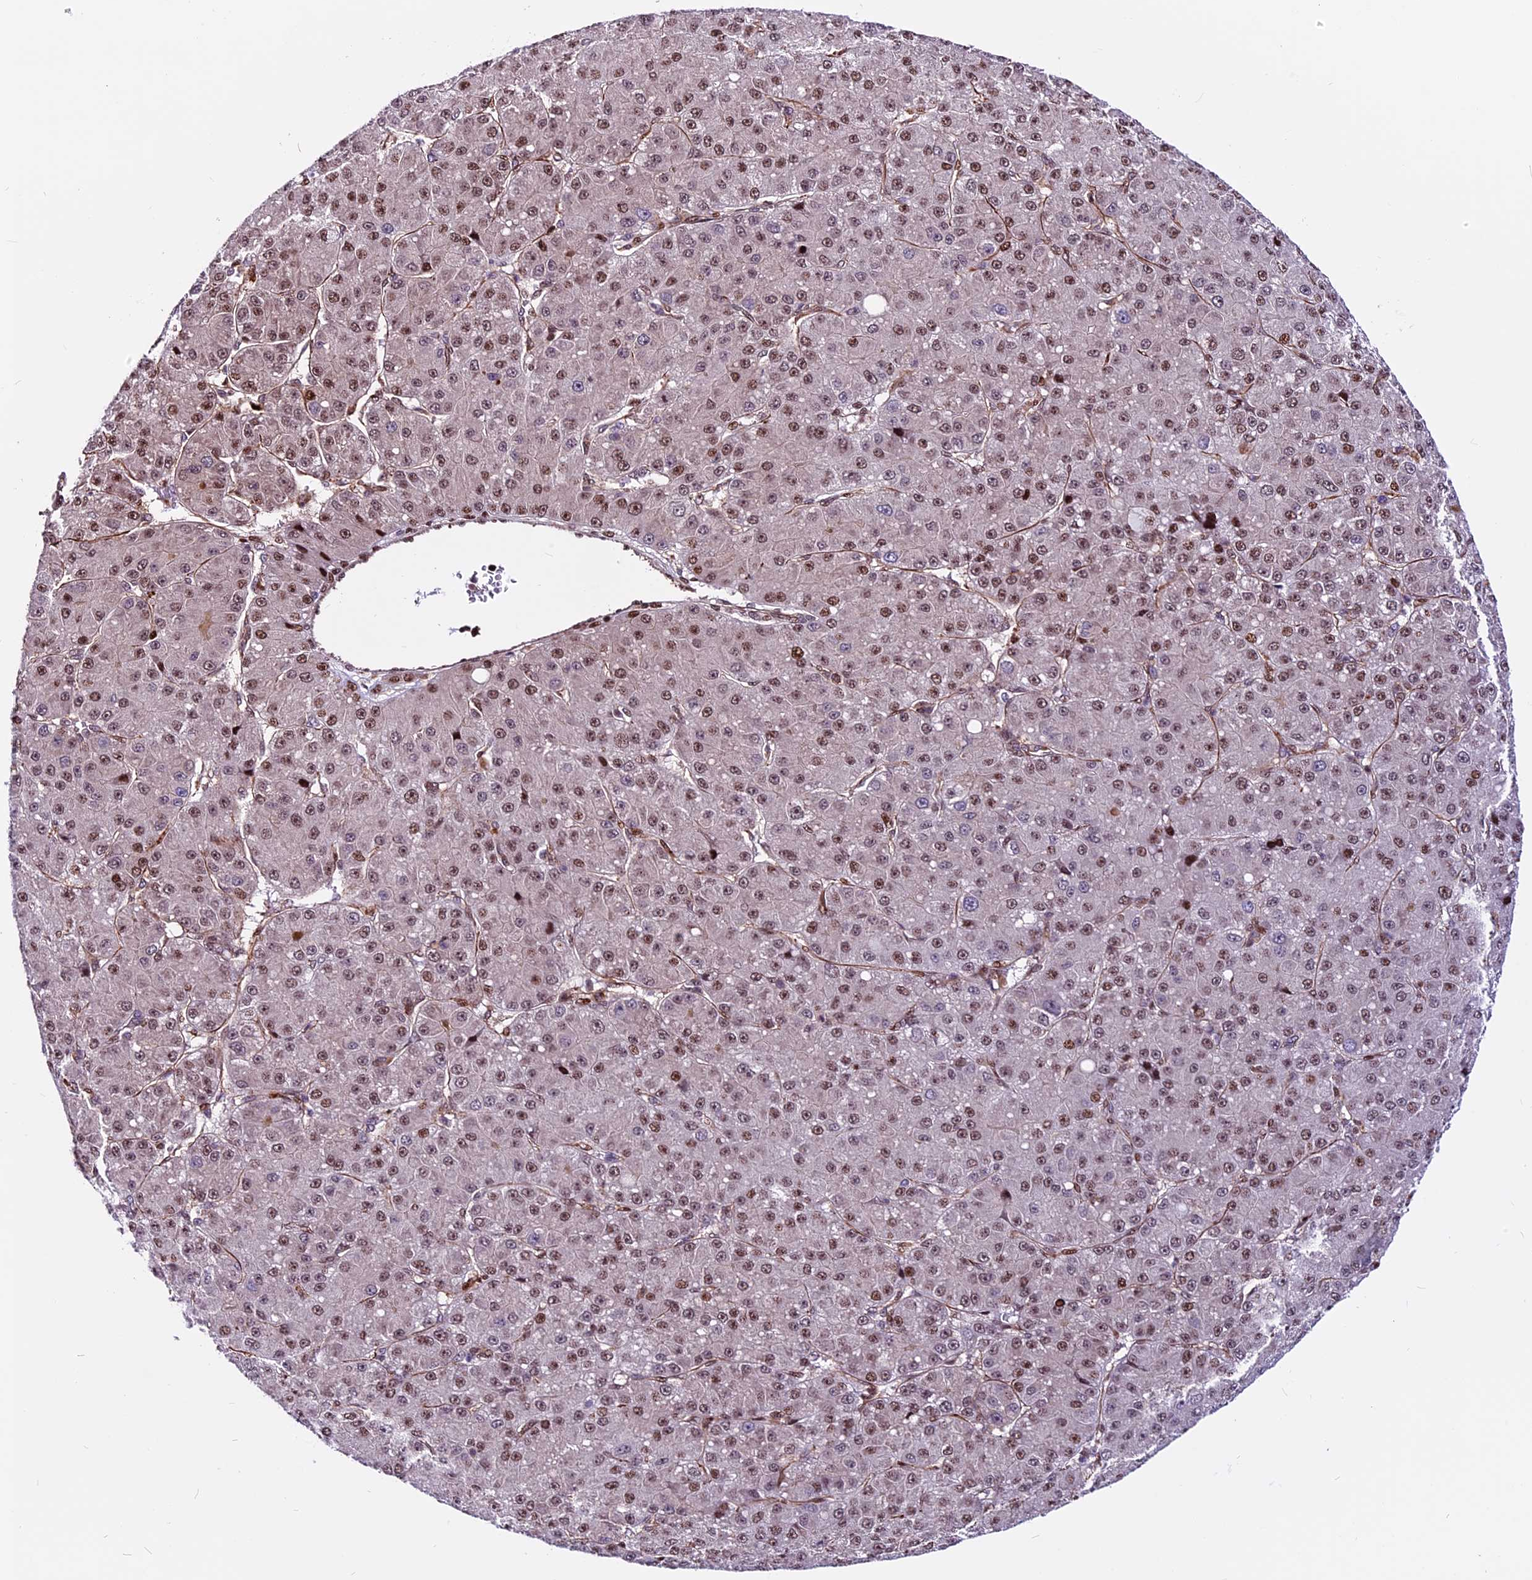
{"staining": {"intensity": "moderate", "quantity": ">75%", "location": "nuclear"}, "tissue": "liver cancer", "cell_type": "Tumor cells", "image_type": "cancer", "snomed": [{"axis": "morphology", "description": "Carcinoma, Hepatocellular, NOS"}, {"axis": "topography", "description": "Liver"}], "caption": "Protein expression by IHC demonstrates moderate nuclear expression in approximately >75% of tumor cells in liver hepatocellular carcinoma.", "gene": "RINL", "patient": {"sex": "male", "age": 67}}